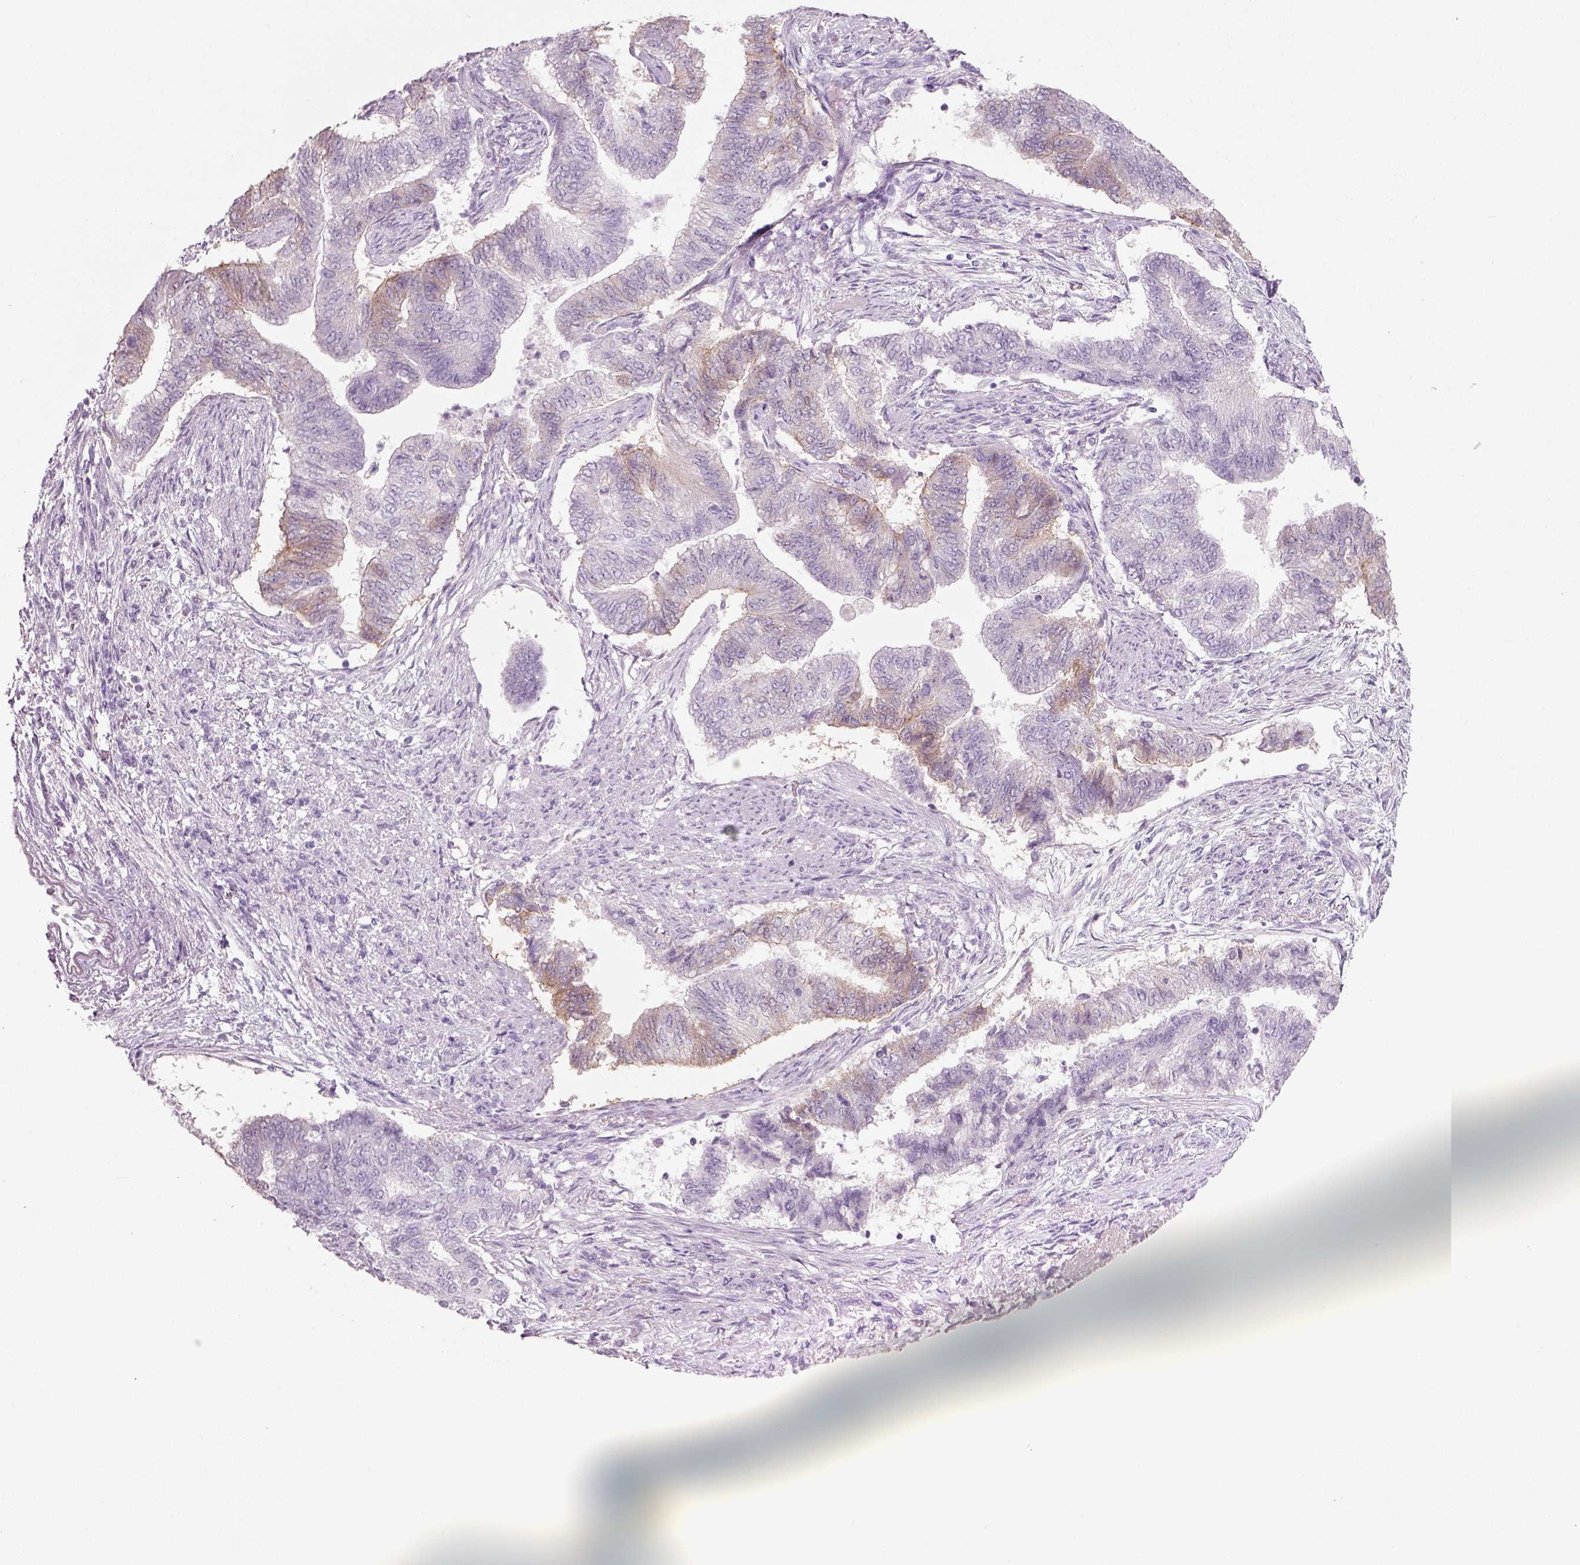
{"staining": {"intensity": "weak", "quantity": "<25%", "location": "cytoplasmic/membranous"}, "tissue": "endometrial cancer", "cell_type": "Tumor cells", "image_type": "cancer", "snomed": [{"axis": "morphology", "description": "Adenocarcinoma, NOS"}, {"axis": "topography", "description": "Endometrium"}], "caption": "IHC micrograph of endometrial cancer stained for a protein (brown), which exhibits no expression in tumor cells.", "gene": "SLC6A2", "patient": {"sex": "female", "age": 65}}